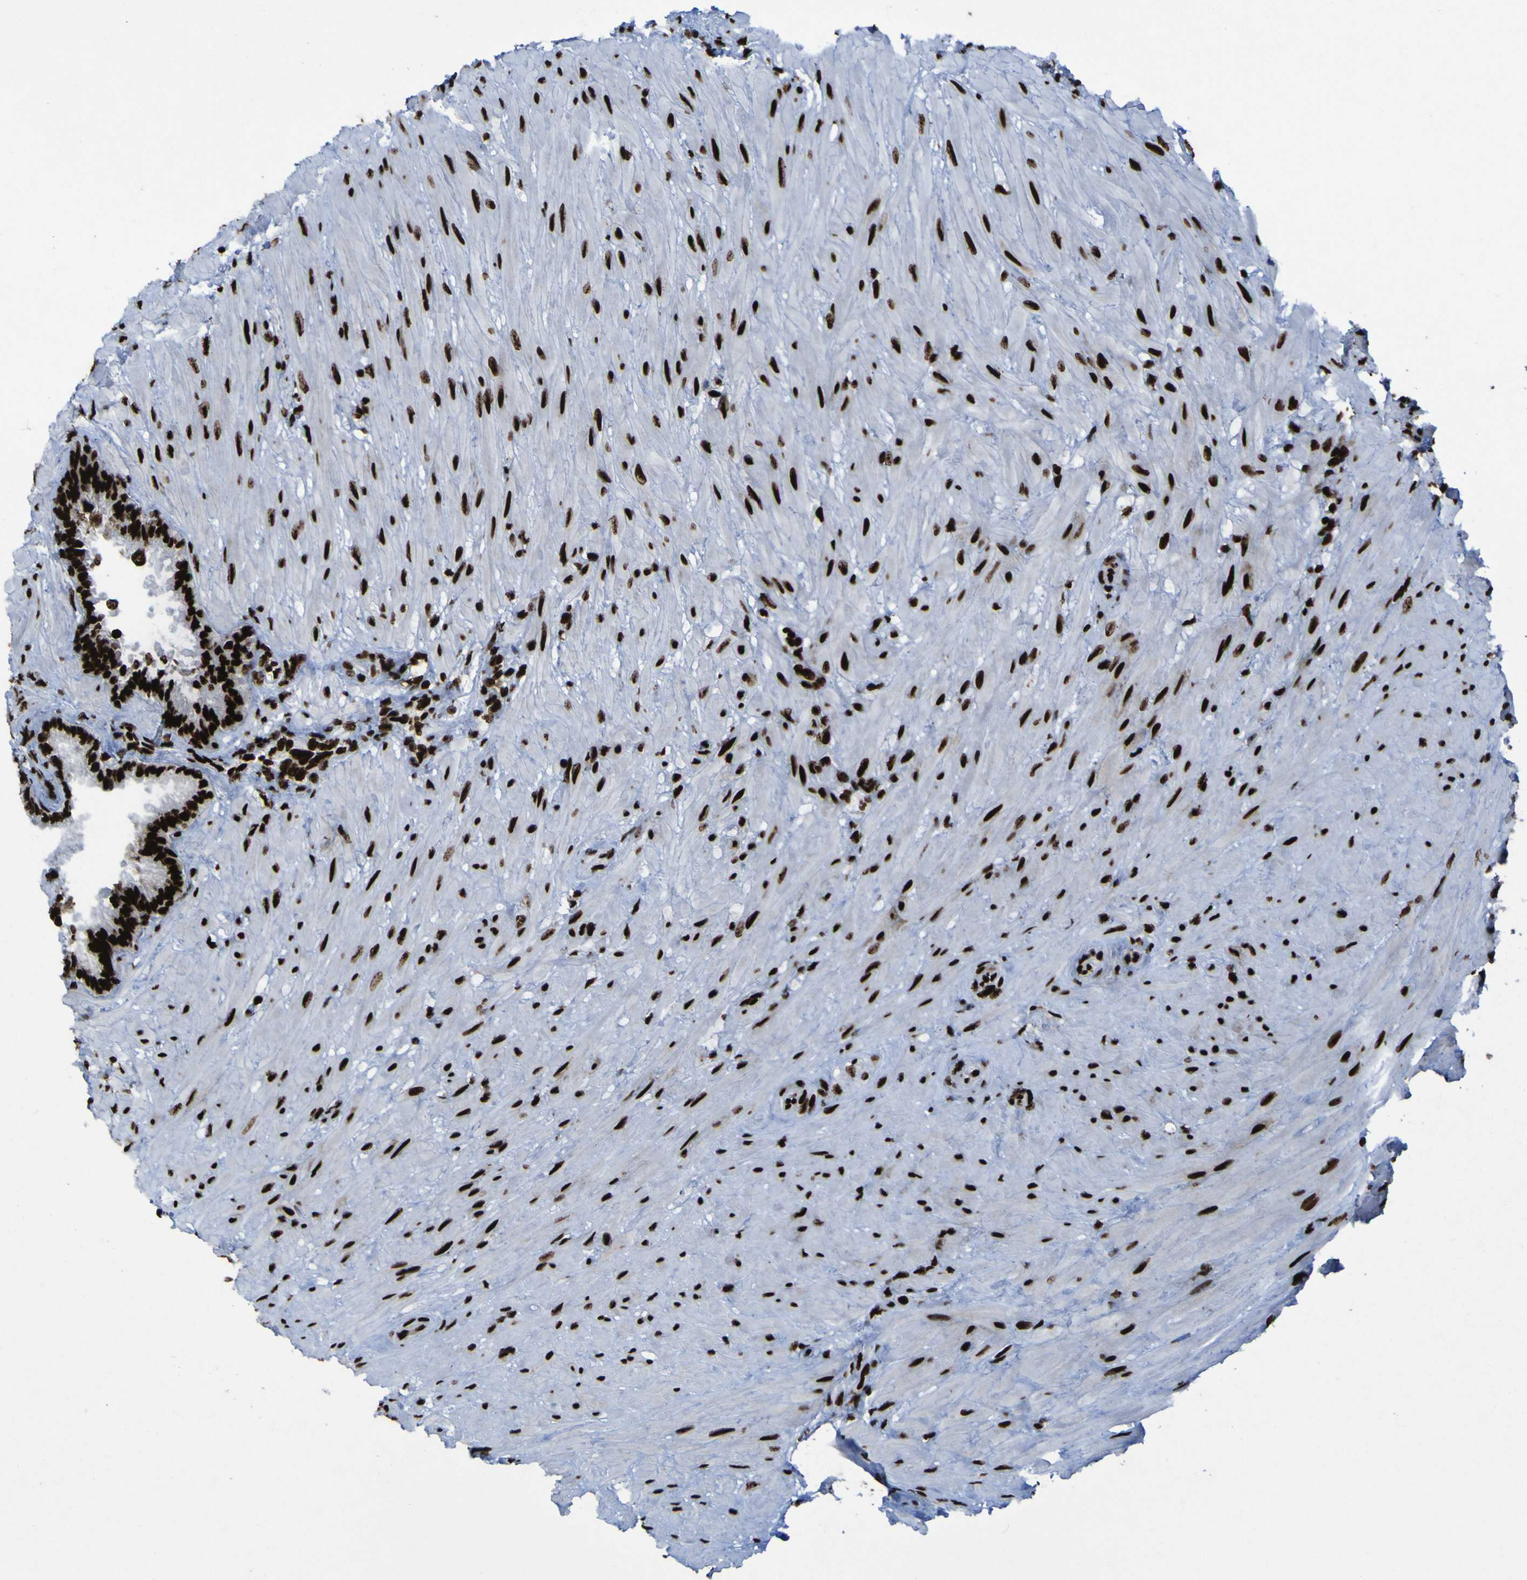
{"staining": {"intensity": "strong", "quantity": ">75%", "location": "nuclear"}, "tissue": "seminal vesicle", "cell_type": "Glandular cells", "image_type": "normal", "snomed": [{"axis": "morphology", "description": "Normal tissue, NOS"}, {"axis": "topography", "description": "Seminal veicle"}], "caption": "Glandular cells demonstrate strong nuclear positivity in about >75% of cells in benign seminal vesicle.", "gene": "NPM1", "patient": {"sex": "male", "age": 46}}